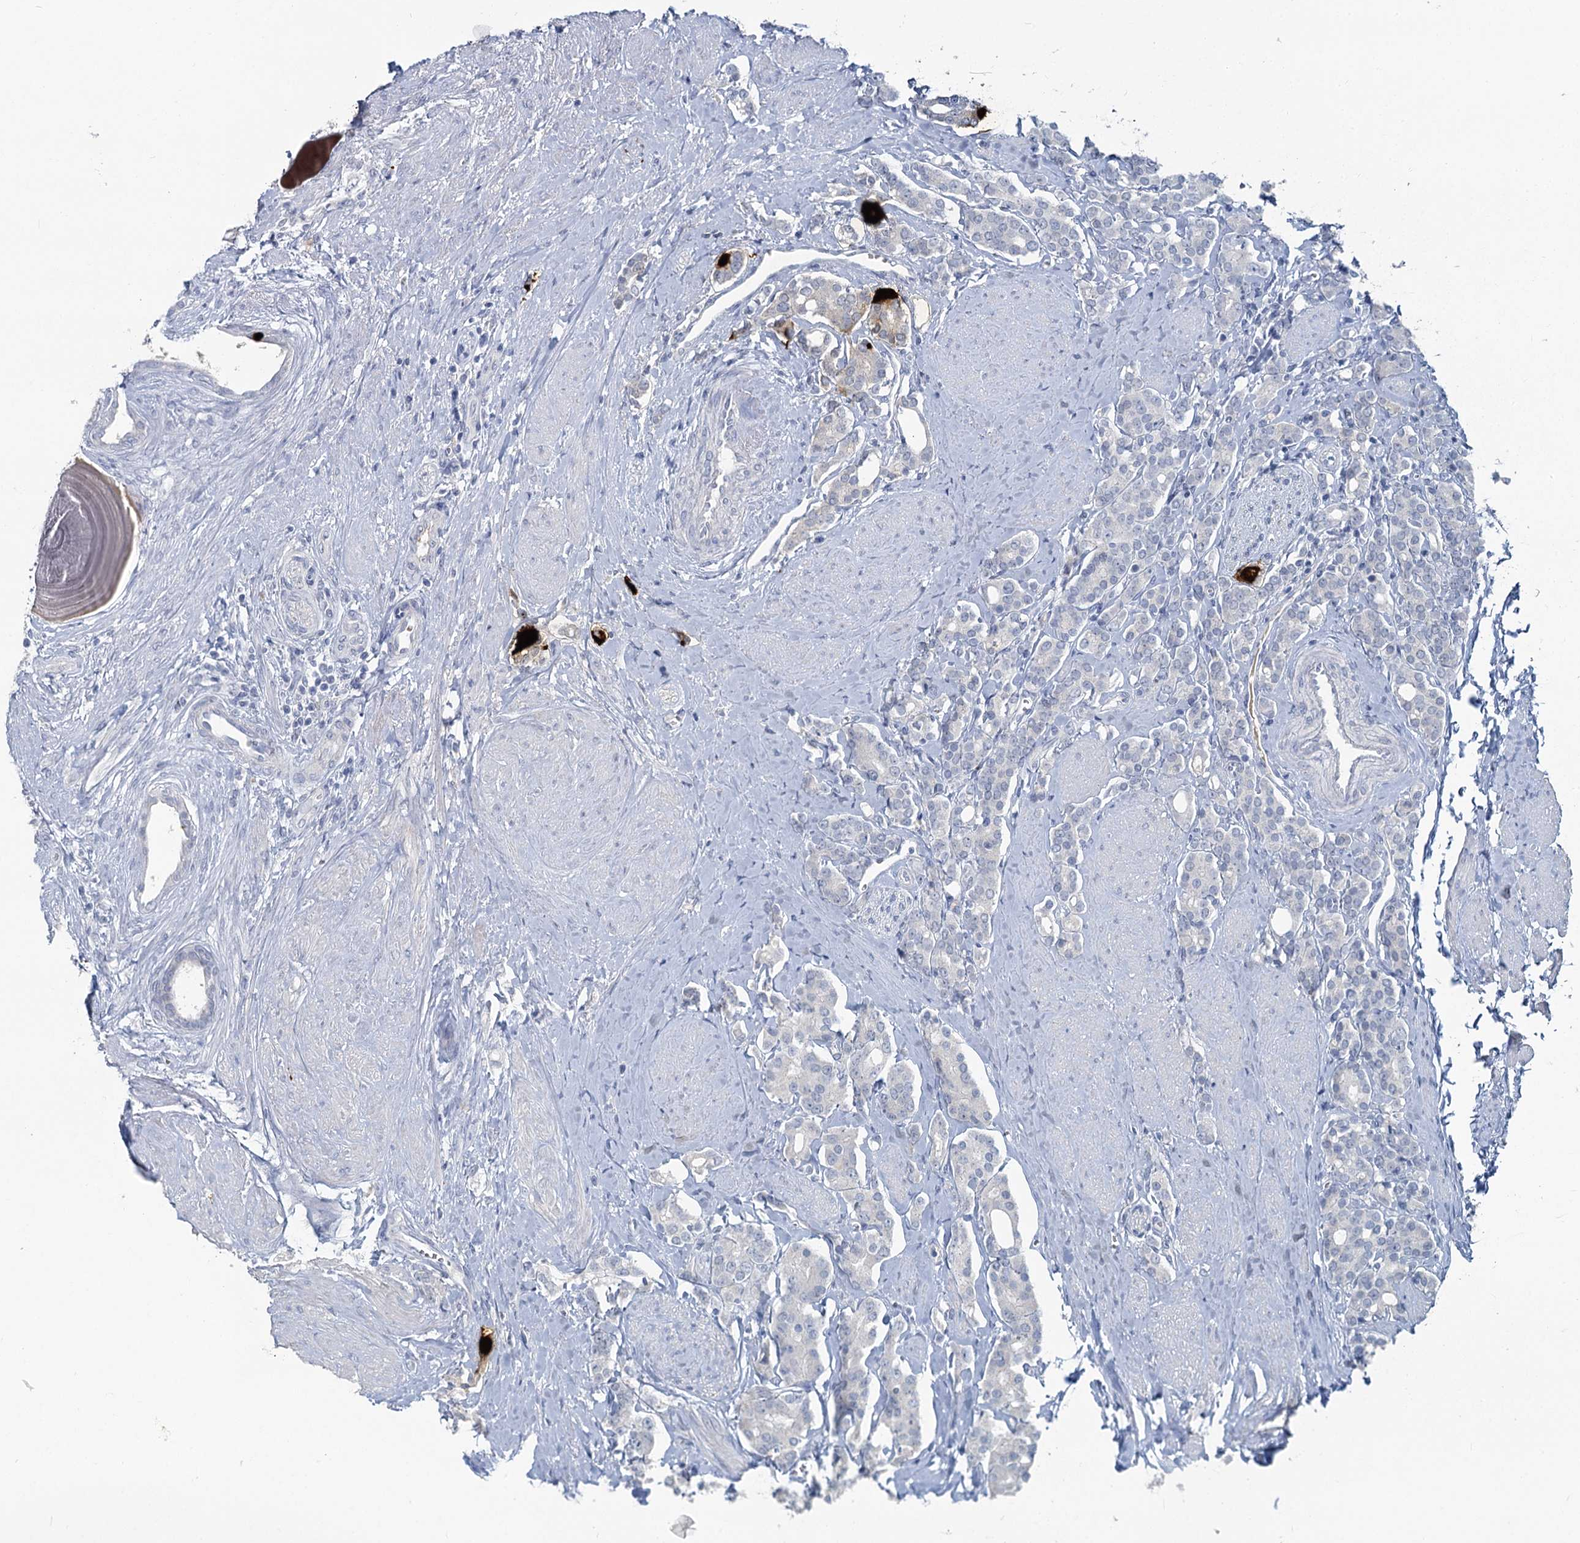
{"staining": {"intensity": "negative", "quantity": "none", "location": "none"}, "tissue": "prostate cancer", "cell_type": "Tumor cells", "image_type": "cancer", "snomed": [{"axis": "morphology", "description": "Adenocarcinoma, High grade"}, {"axis": "topography", "description": "Prostate"}], "caption": "High magnification brightfield microscopy of high-grade adenocarcinoma (prostate) stained with DAB (3,3'-diaminobenzidine) (brown) and counterstained with hematoxylin (blue): tumor cells show no significant expression.", "gene": "CHGA", "patient": {"sex": "male", "age": 62}}